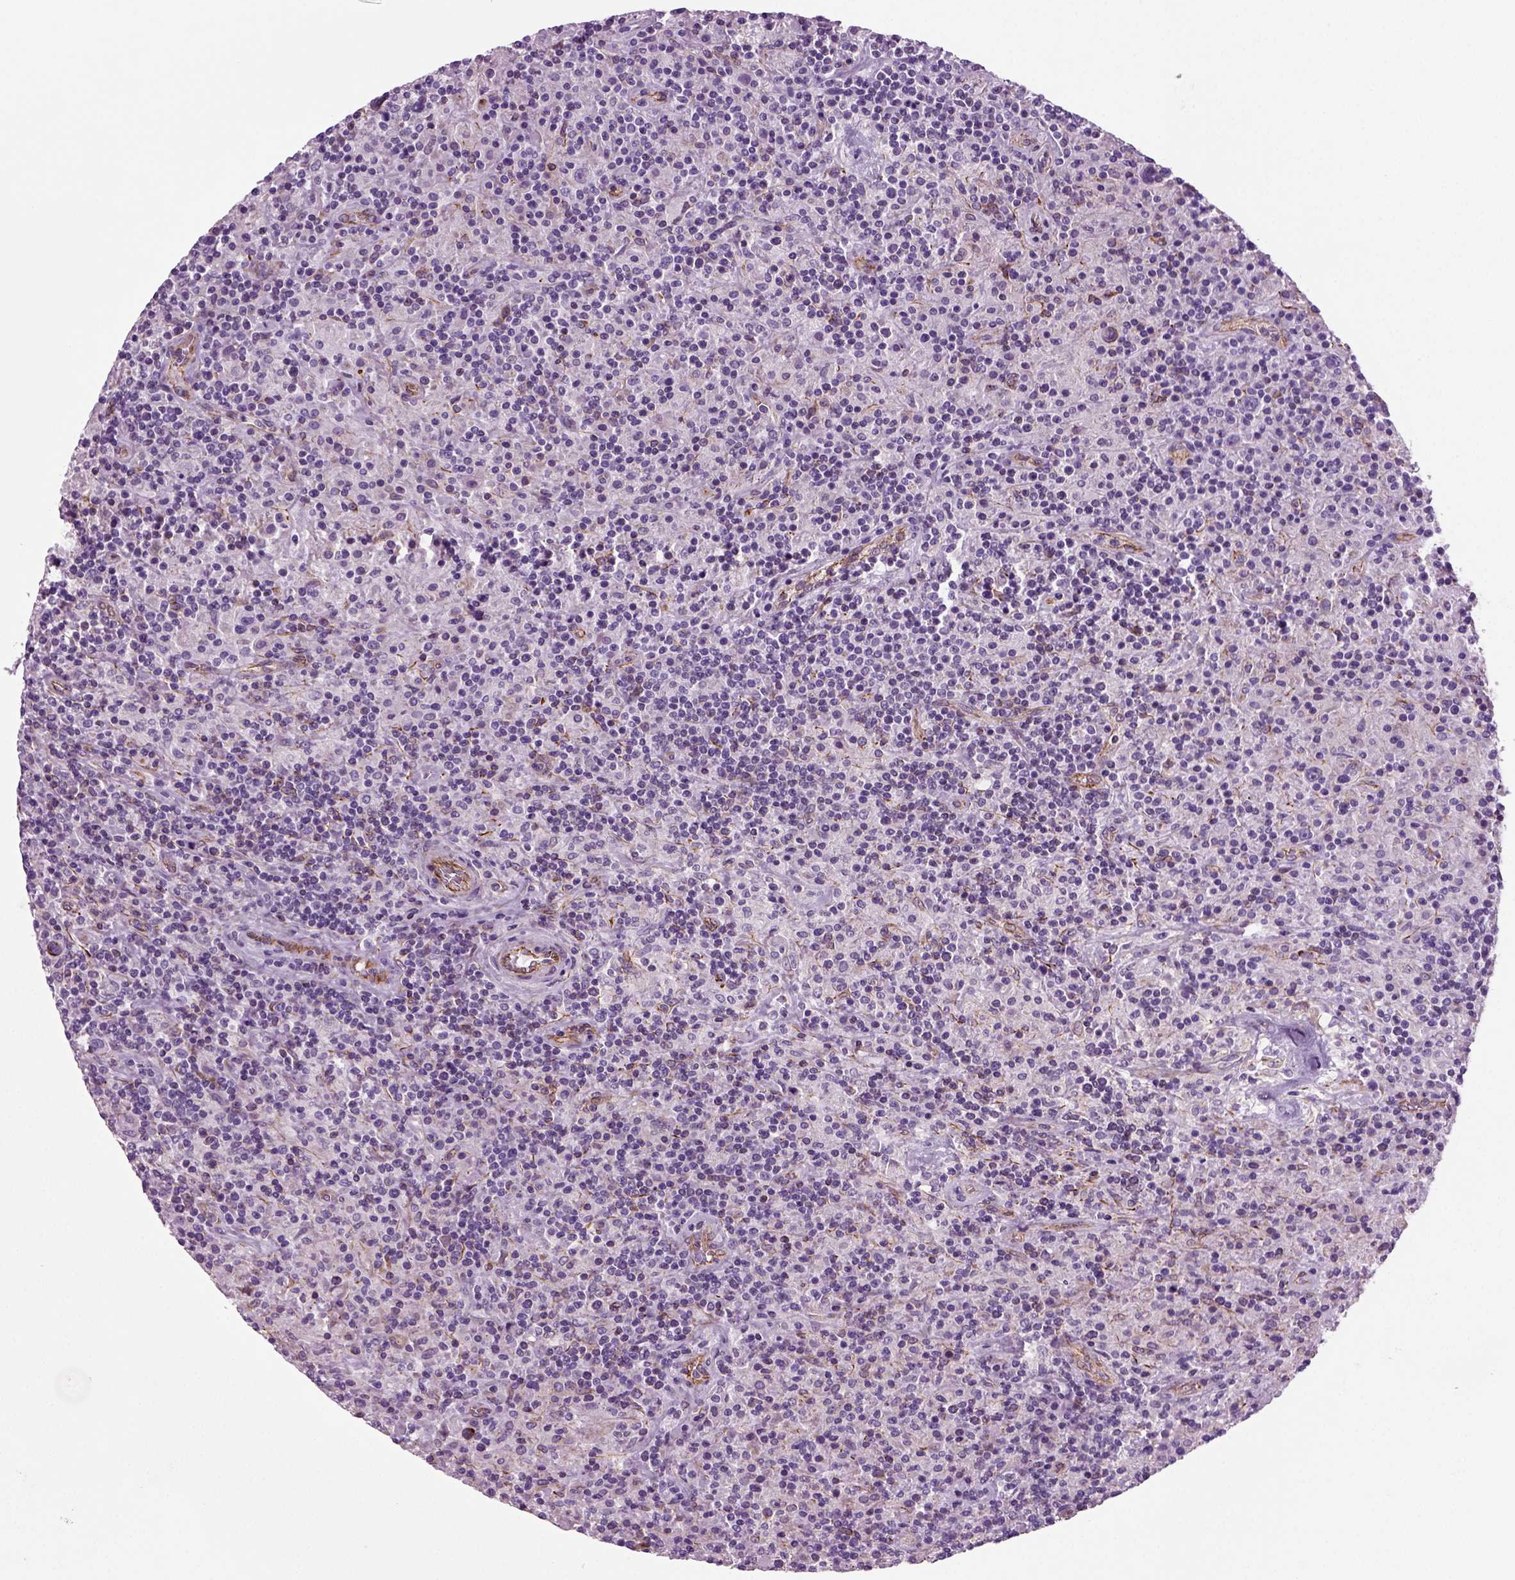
{"staining": {"intensity": "negative", "quantity": "none", "location": "none"}, "tissue": "lymphoma", "cell_type": "Tumor cells", "image_type": "cancer", "snomed": [{"axis": "morphology", "description": "Hodgkin's disease, NOS"}, {"axis": "topography", "description": "Lymph node"}], "caption": "Immunohistochemistry photomicrograph of lymphoma stained for a protein (brown), which reveals no positivity in tumor cells.", "gene": "ACER3", "patient": {"sex": "male", "age": 70}}